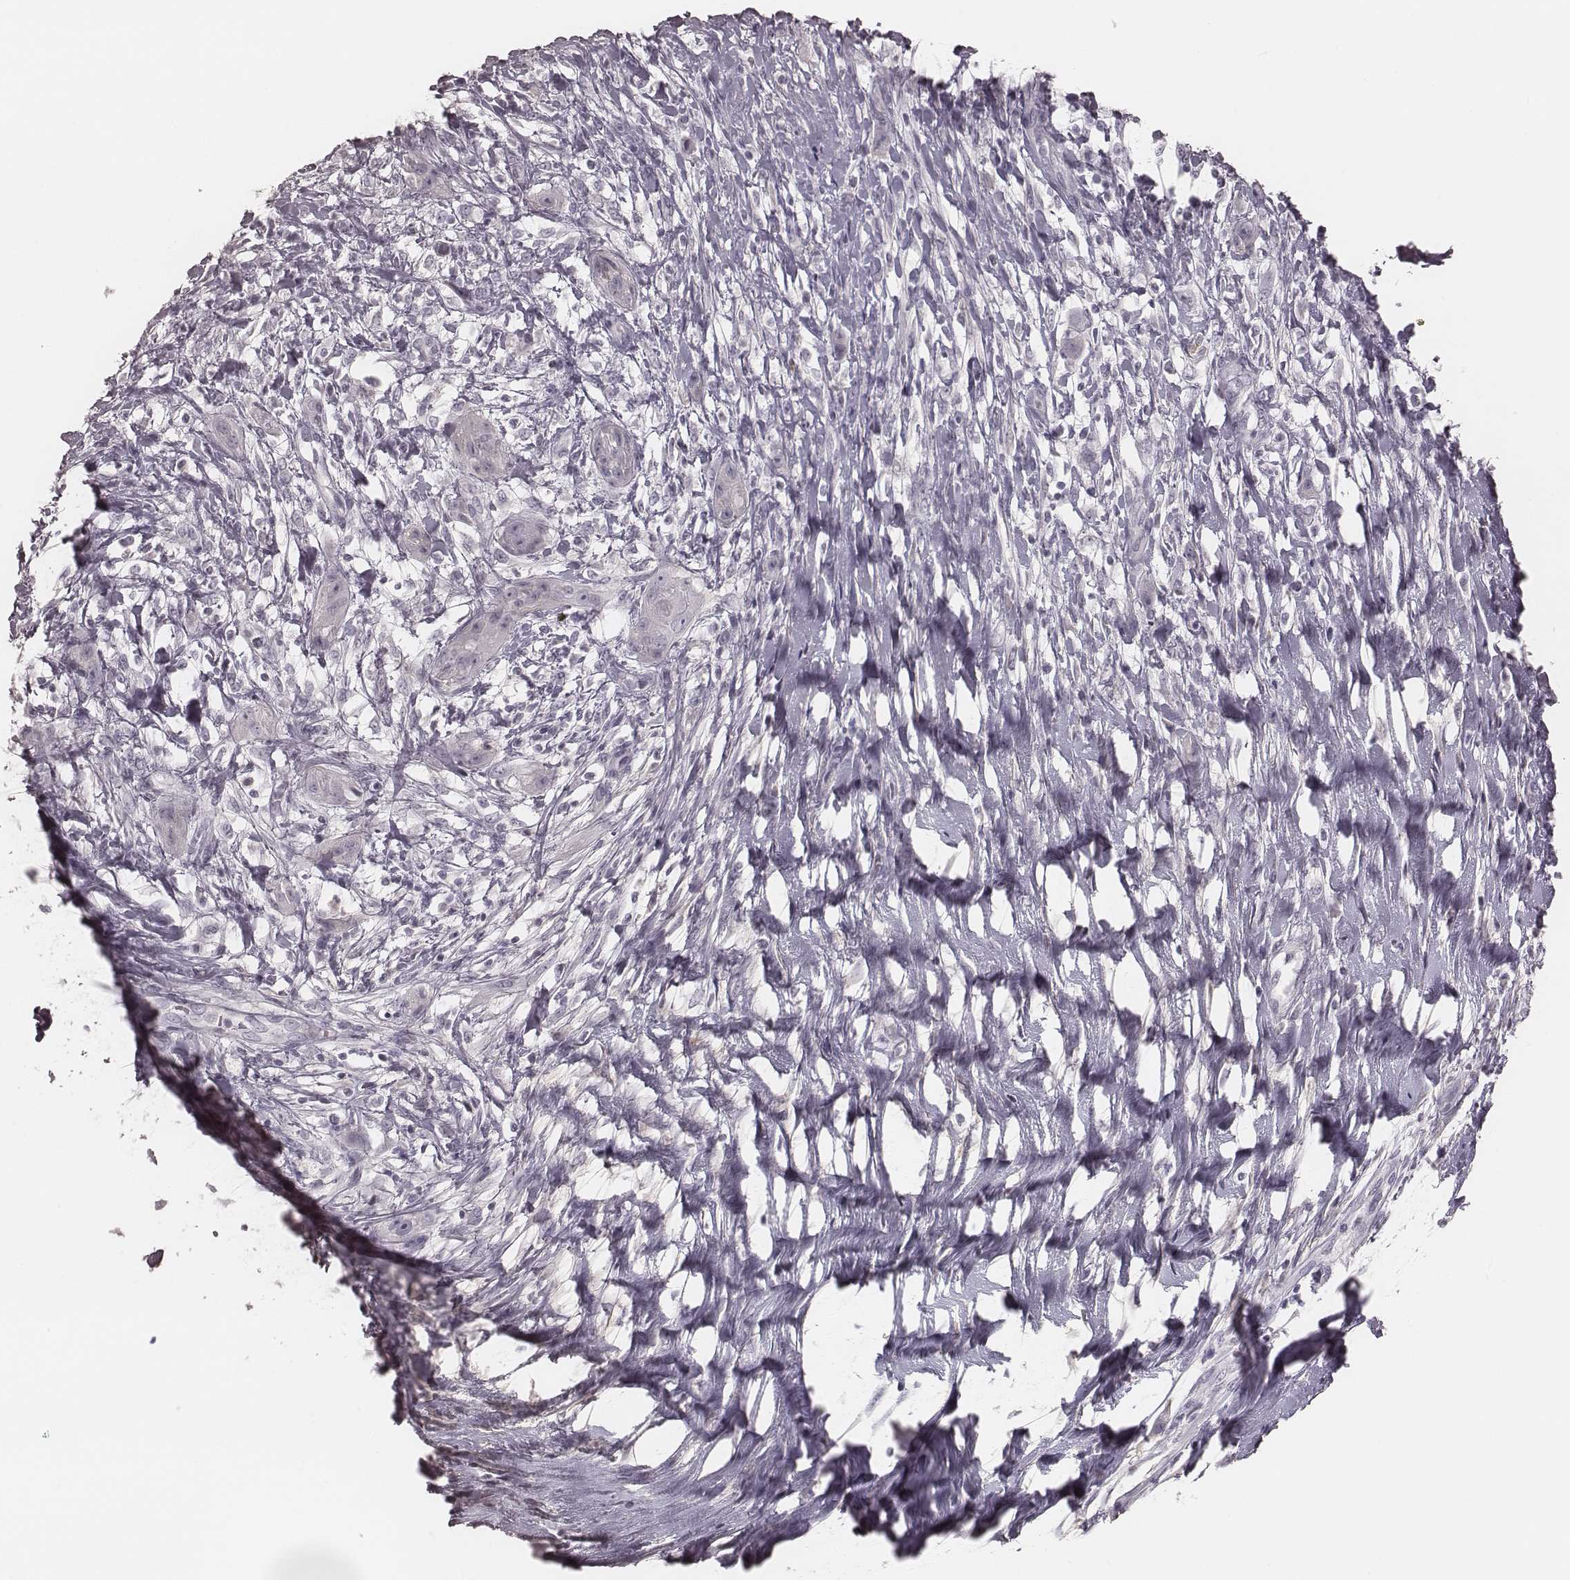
{"staining": {"intensity": "negative", "quantity": "none", "location": "none"}, "tissue": "skin cancer", "cell_type": "Tumor cells", "image_type": "cancer", "snomed": [{"axis": "morphology", "description": "Squamous cell carcinoma, NOS"}, {"axis": "topography", "description": "Skin"}], "caption": "Protein analysis of skin cancer (squamous cell carcinoma) demonstrates no significant expression in tumor cells. (DAB immunohistochemistry with hematoxylin counter stain).", "gene": "SMIM24", "patient": {"sex": "male", "age": 62}}